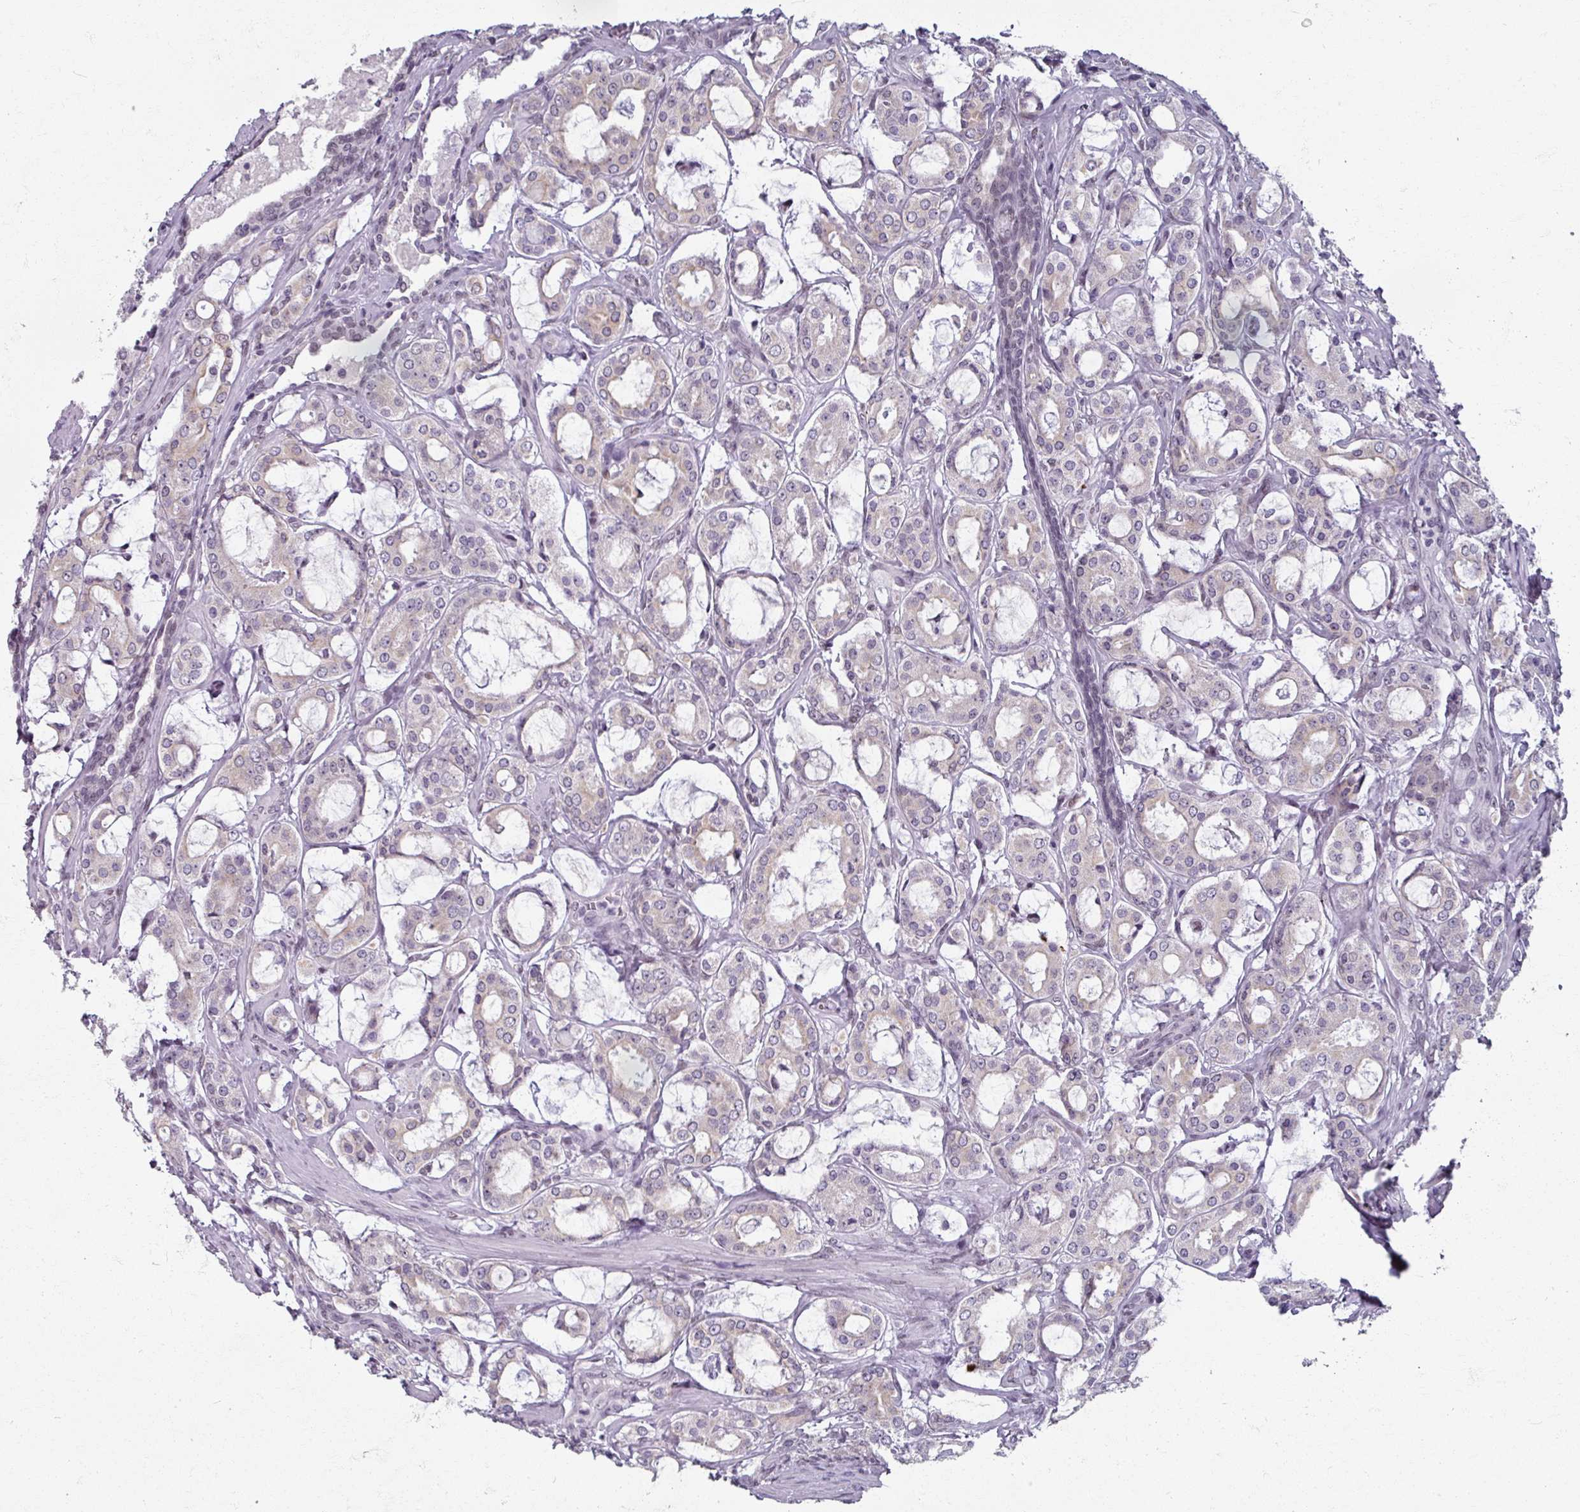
{"staining": {"intensity": "negative", "quantity": "none", "location": "none"}, "tissue": "prostate cancer", "cell_type": "Tumor cells", "image_type": "cancer", "snomed": [{"axis": "morphology", "description": "Adenocarcinoma, High grade"}, {"axis": "topography", "description": "Prostate"}], "caption": "The image reveals no significant staining in tumor cells of prostate adenocarcinoma (high-grade).", "gene": "RIPOR3", "patient": {"sex": "male", "age": 63}}